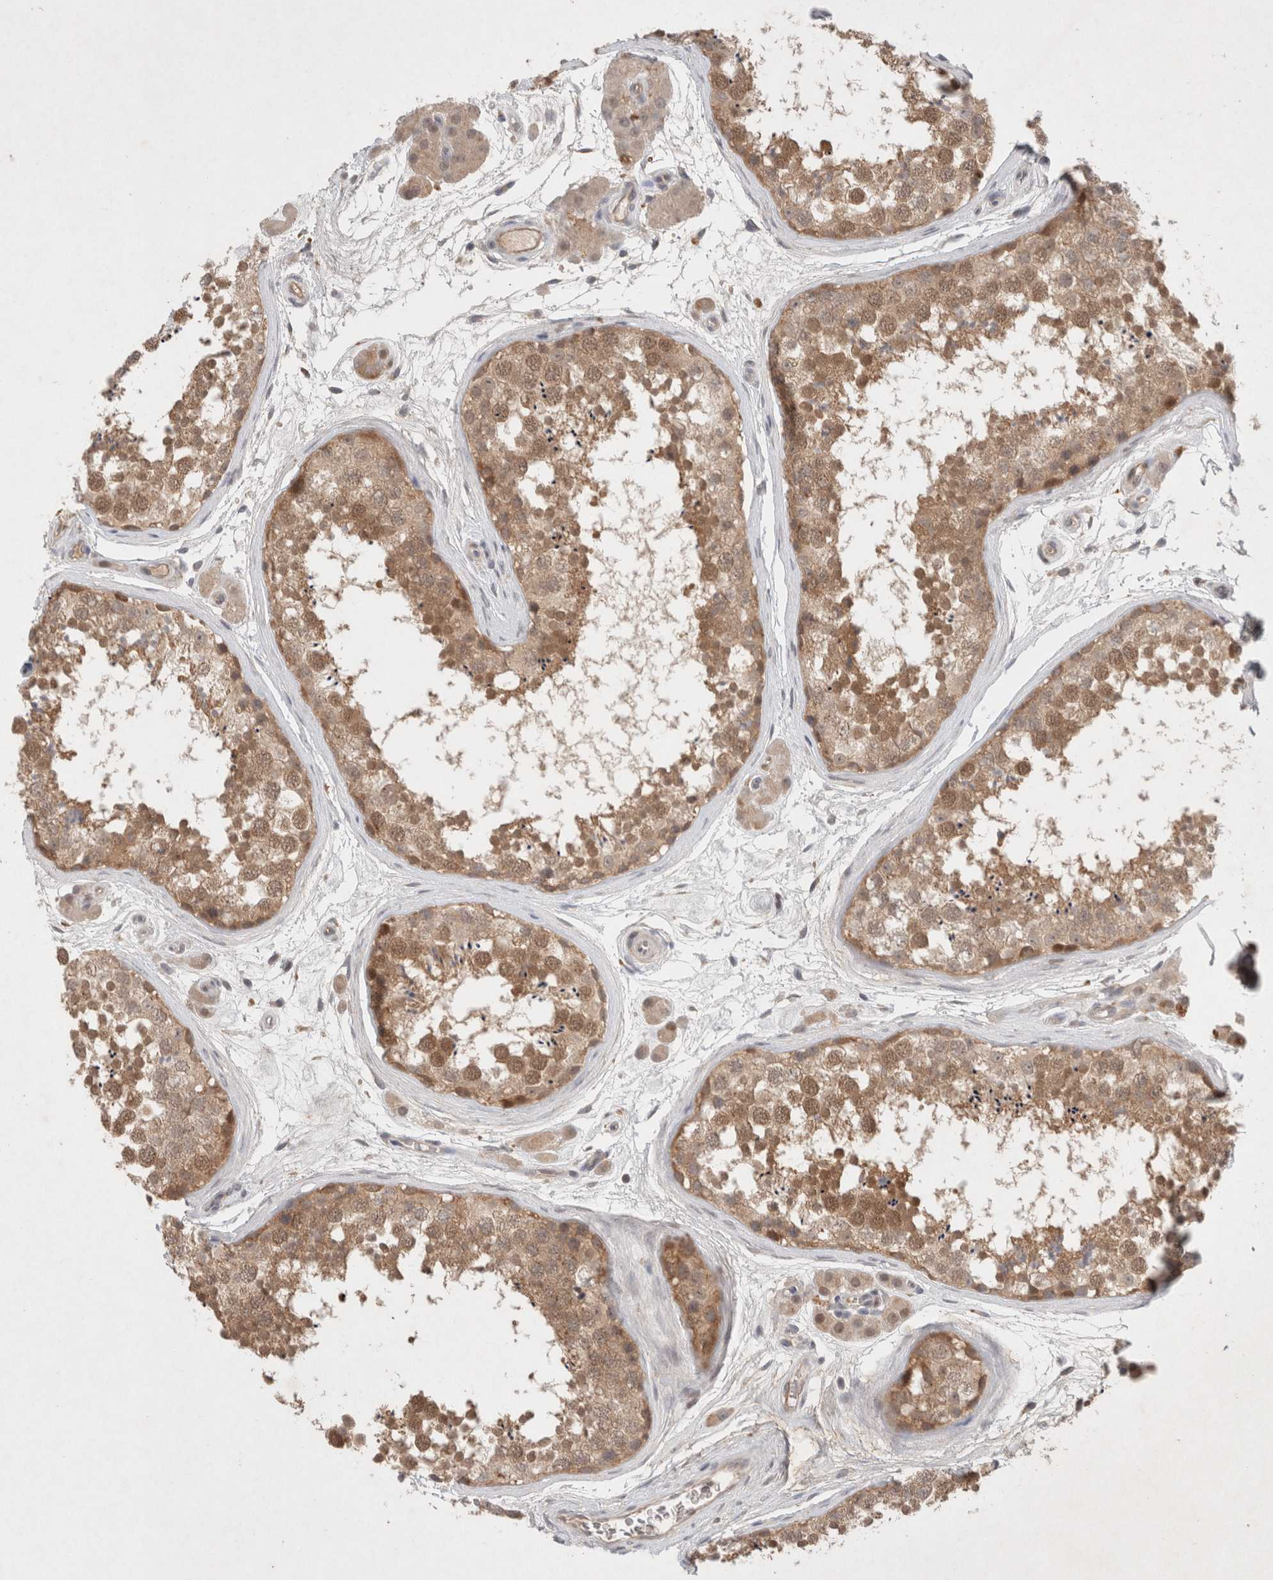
{"staining": {"intensity": "moderate", "quantity": ">75%", "location": "cytoplasmic/membranous"}, "tissue": "testis", "cell_type": "Cells in seminiferous ducts", "image_type": "normal", "snomed": [{"axis": "morphology", "description": "Normal tissue, NOS"}, {"axis": "topography", "description": "Testis"}], "caption": "Immunohistochemistry (DAB) staining of unremarkable testis shows moderate cytoplasmic/membranous protein staining in approximately >75% of cells in seminiferous ducts. (IHC, brightfield microscopy, high magnification).", "gene": "RASAL2", "patient": {"sex": "male", "age": 56}}